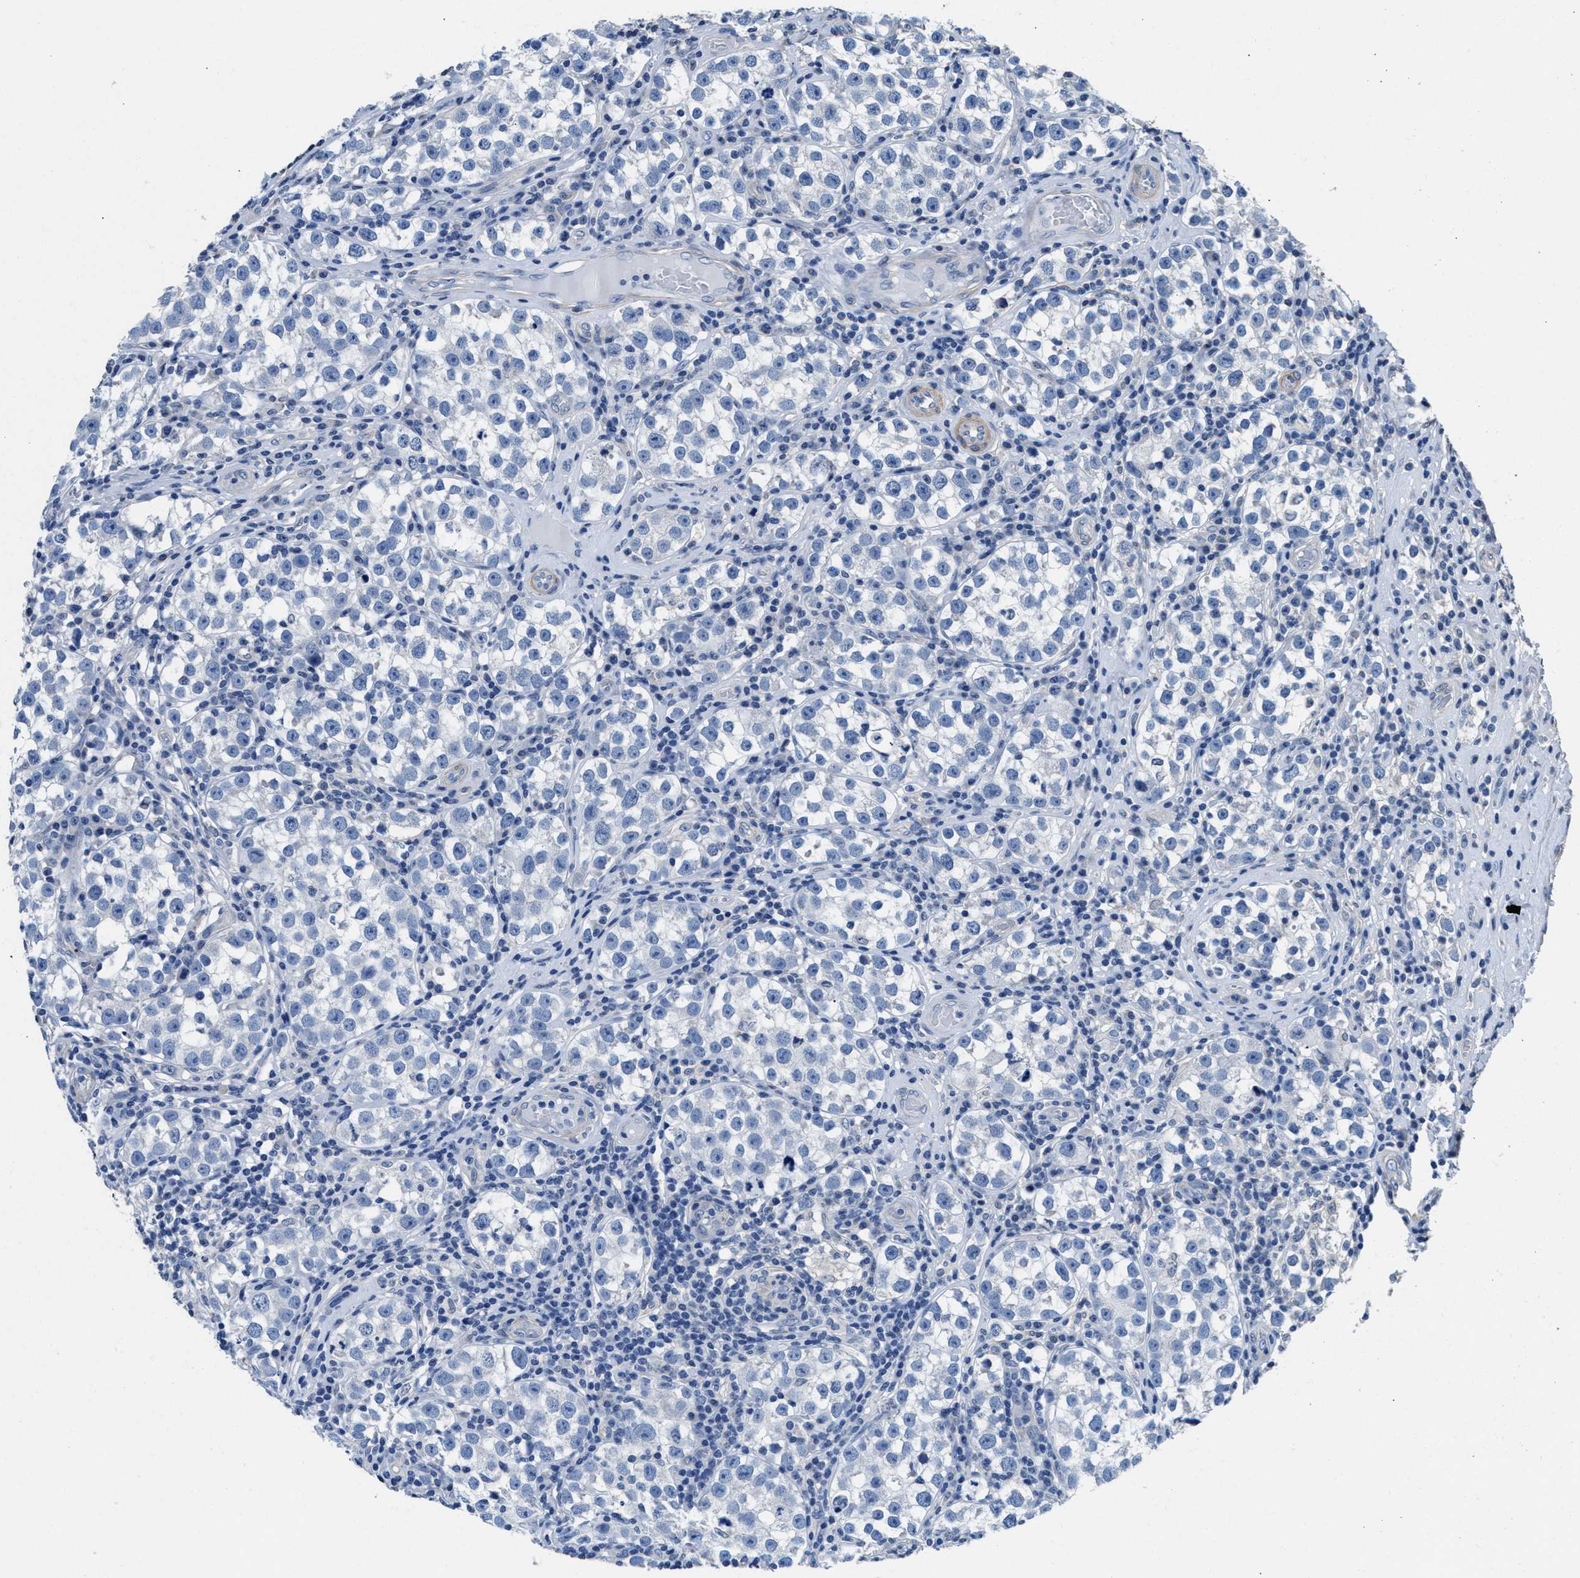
{"staining": {"intensity": "negative", "quantity": "none", "location": "none"}, "tissue": "testis cancer", "cell_type": "Tumor cells", "image_type": "cancer", "snomed": [{"axis": "morphology", "description": "Normal tissue, NOS"}, {"axis": "morphology", "description": "Seminoma, NOS"}, {"axis": "topography", "description": "Testis"}], "caption": "Immunohistochemistry (IHC) of human testis seminoma demonstrates no staining in tumor cells.", "gene": "MYH3", "patient": {"sex": "male", "age": 43}}